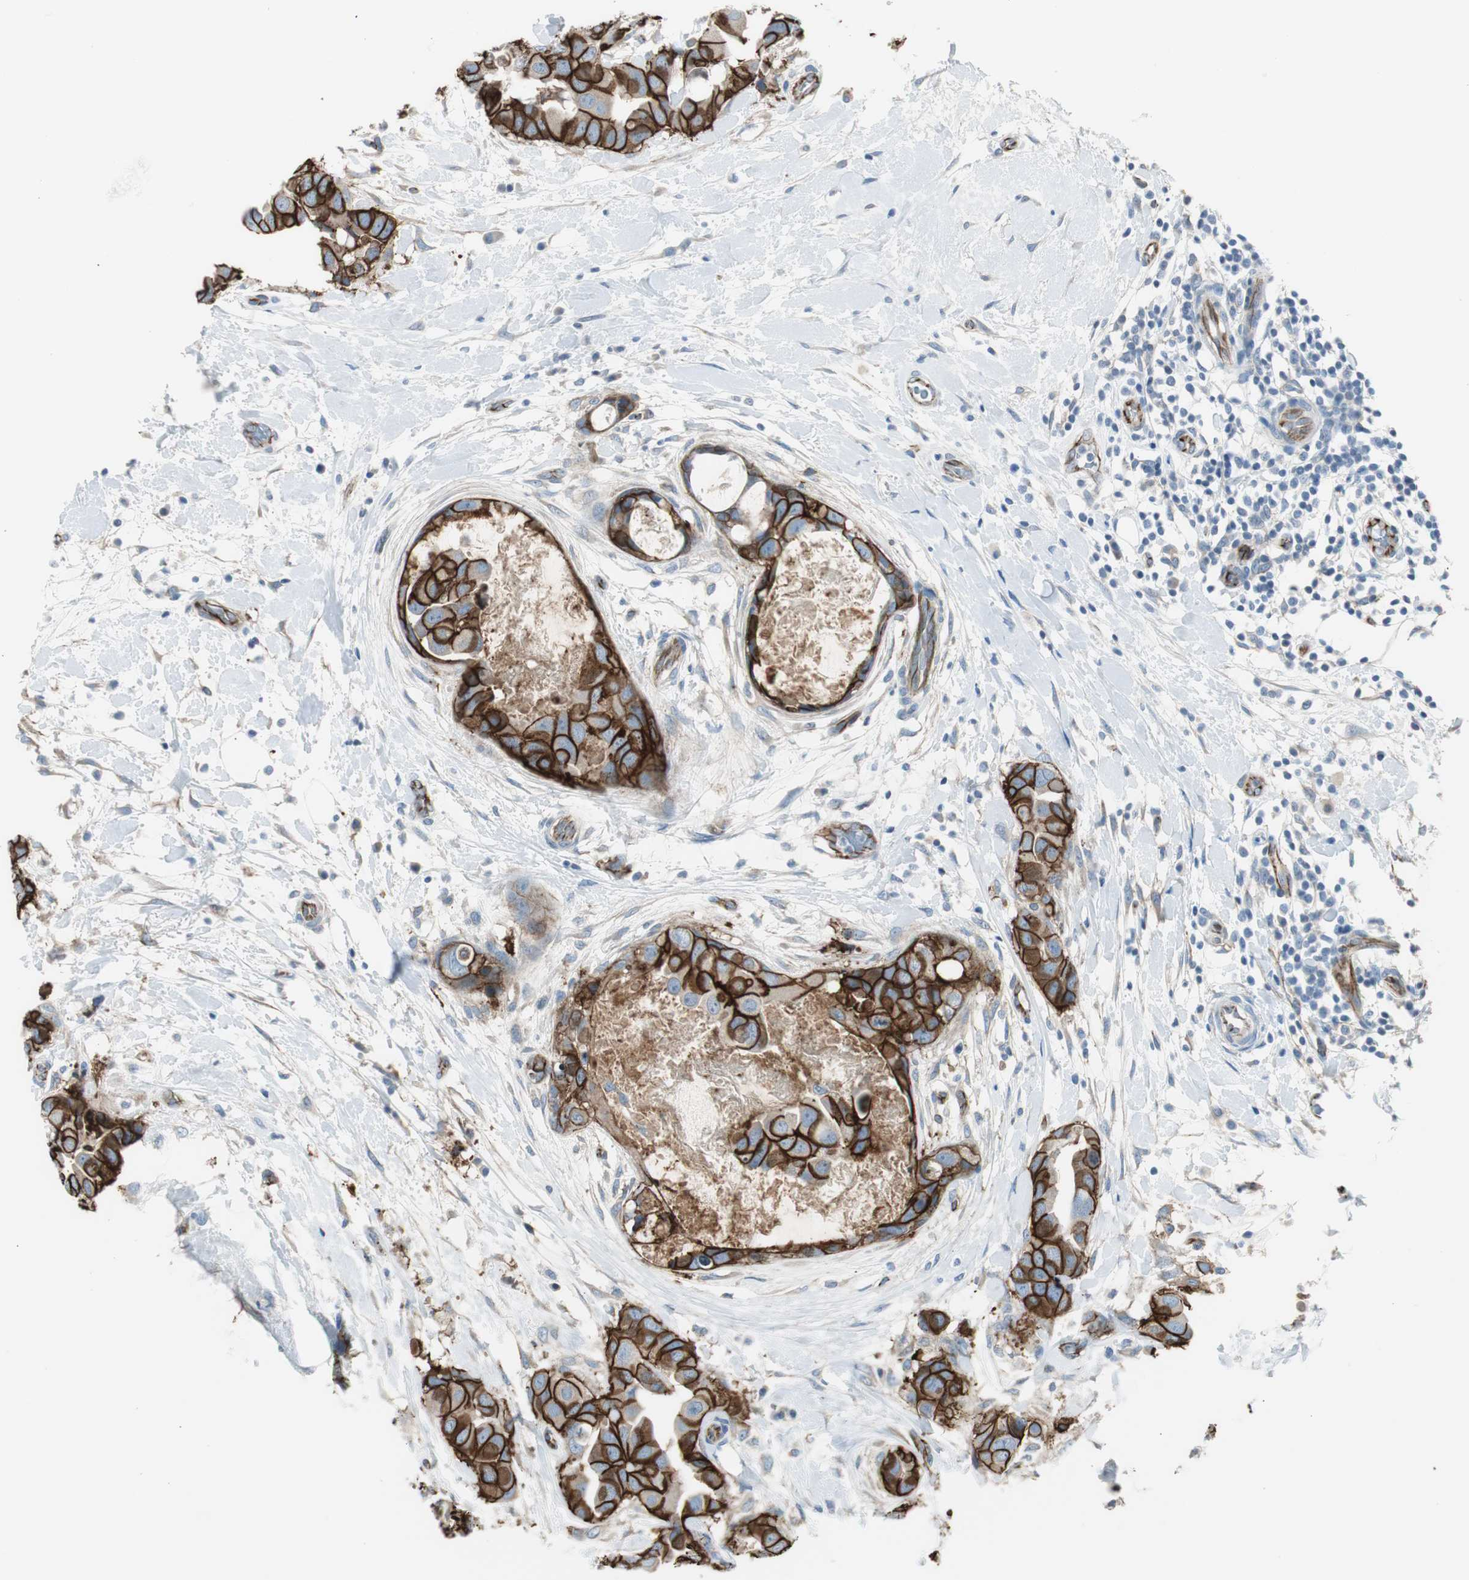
{"staining": {"intensity": "strong", "quantity": ">75%", "location": "cytoplasmic/membranous"}, "tissue": "breast cancer", "cell_type": "Tumor cells", "image_type": "cancer", "snomed": [{"axis": "morphology", "description": "Duct carcinoma"}, {"axis": "topography", "description": "Breast"}], "caption": "Strong cytoplasmic/membranous staining is appreciated in about >75% of tumor cells in breast infiltrating ductal carcinoma.", "gene": "STXBP4", "patient": {"sex": "female", "age": 40}}